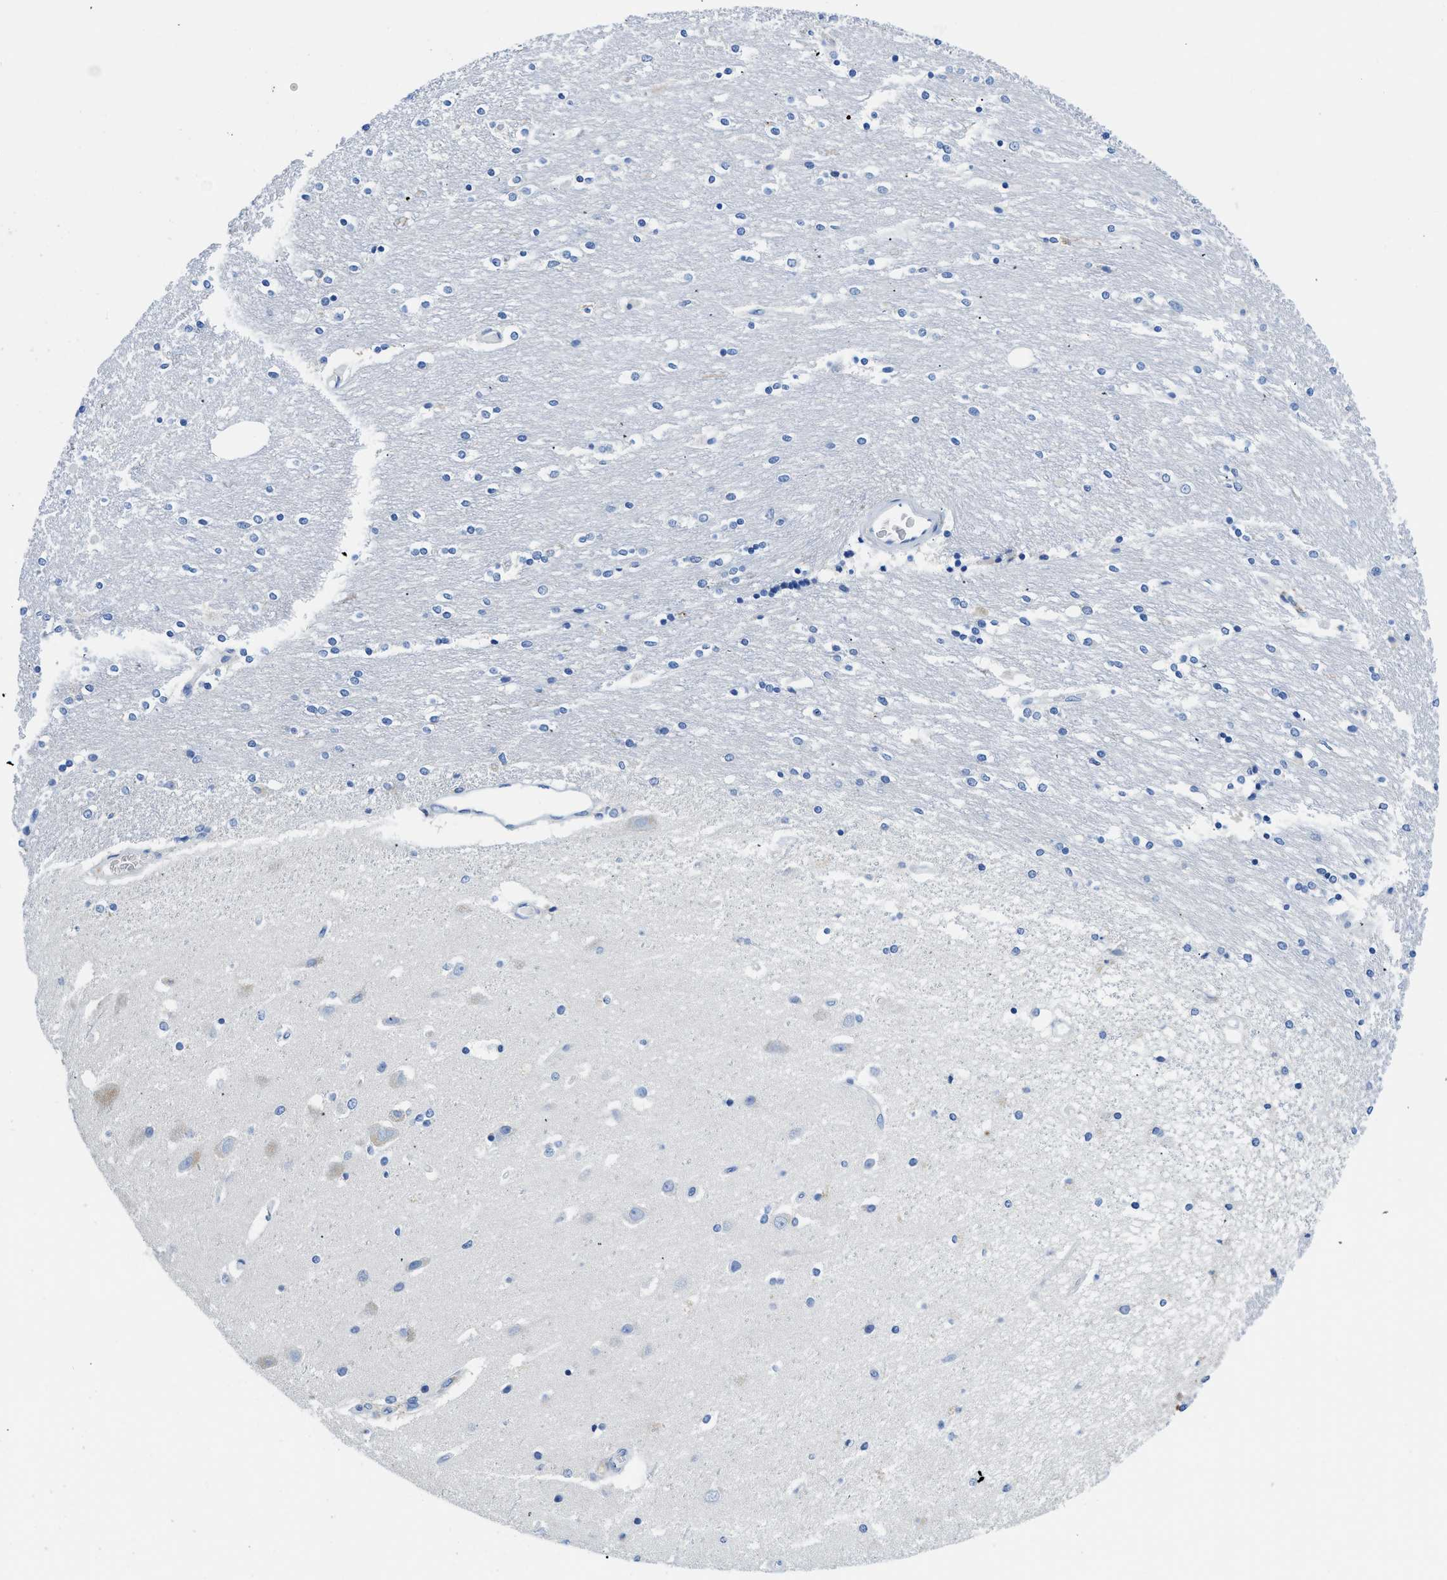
{"staining": {"intensity": "negative", "quantity": "none", "location": "none"}, "tissue": "caudate", "cell_type": "Glial cells", "image_type": "normal", "snomed": [{"axis": "morphology", "description": "Normal tissue, NOS"}, {"axis": "topography", "description": "Lateral ventricle wall"}], "caption": "Immunohistochemical staining of normal caudate displays no significant expression in glial cells. The staining was performed using DAB to visualize the protein expression in brown, while the nuclei were stained in blue with hematoxylin (Magnification: 20x).", "gene": "NEB", "patient": {"sex": "female", "age": 54}}